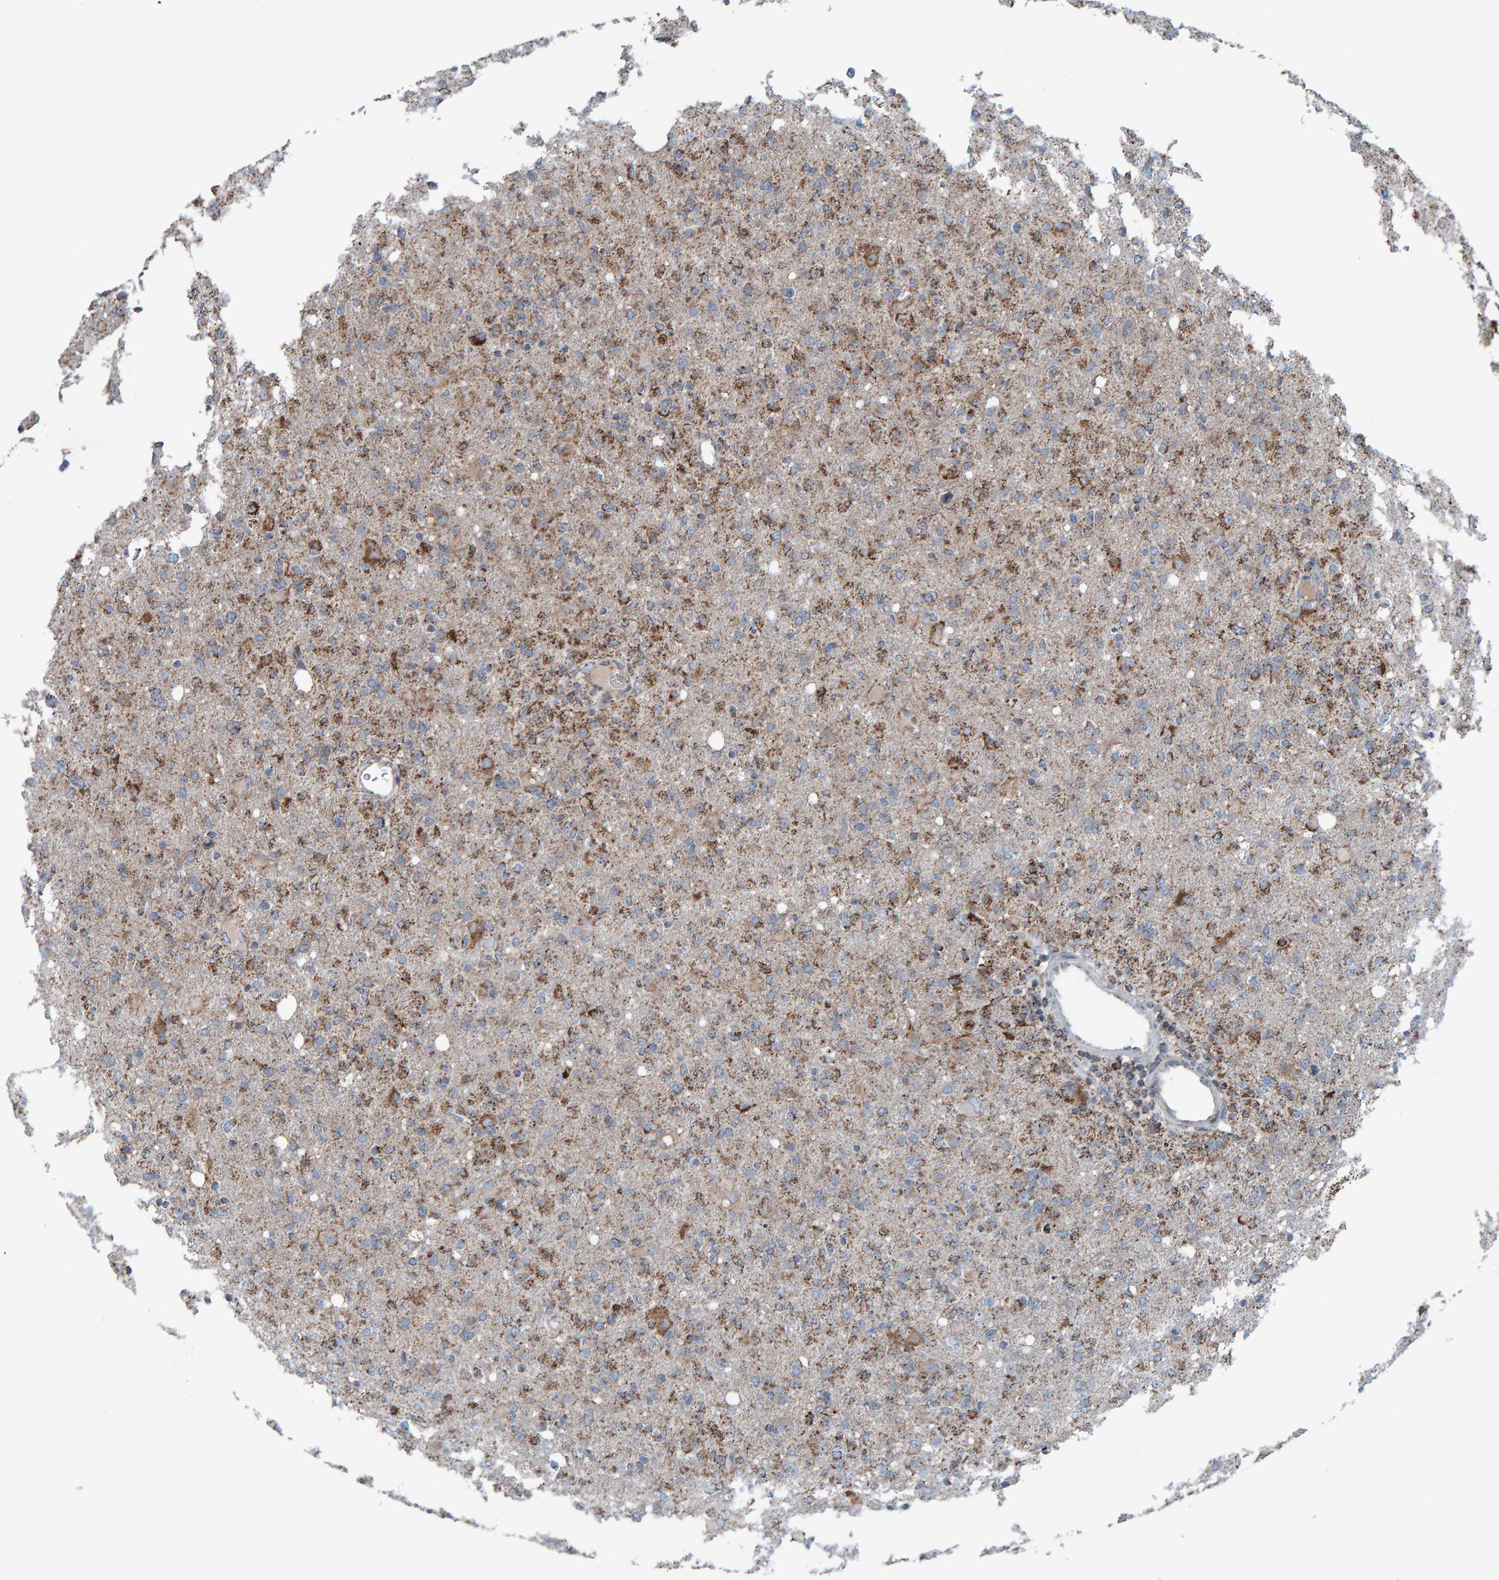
{"staining": {"intensity": "moderate", "quantity": "25%-75%", "location": "cytoplasmic/membranous"}, "tissue": "glioma", "cell_type": "Tumor cells", "image_type": "cancer", "snomed": [{"axis": "morphology", "description": "Glioma, malignant, High grade"}, {"axis": "topography", "description": "Brain"}], "caption": "This micrograph reveals glioma stained with immunohistochemistry (IHC) to label a protein in brown. The cytoplasmic/membranous of tumor cells show moderate positivity for the protein. Nuclei are counter-stained blue.", "gene": "ZNF48", "patient": {"sex": "female", "age": 57}}